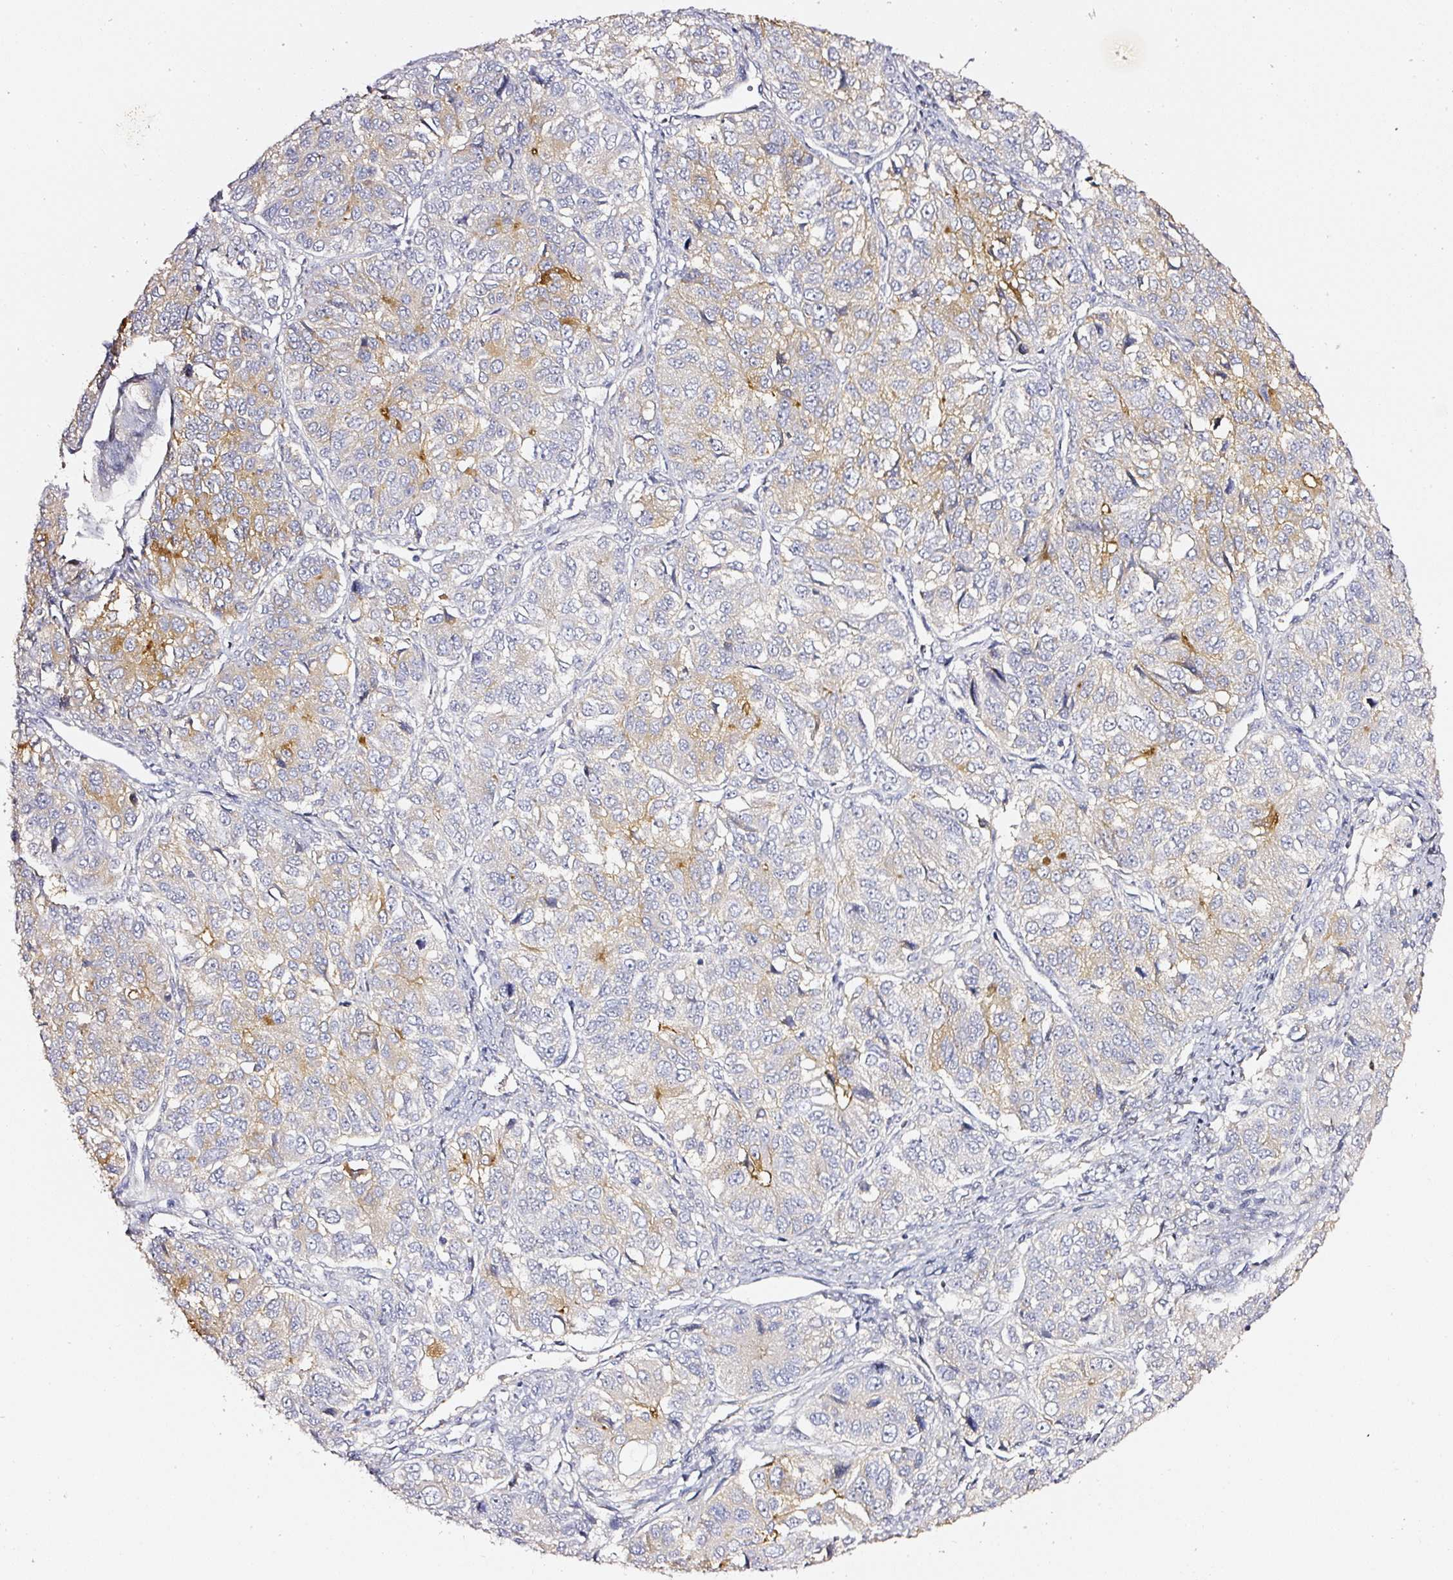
{"staining": {"intensity": "moderate", "quantity": "<25%", "location": "cytoplasmic/membranous"}, "tissue": "ovarian cancer", "cell_type": "Tumor cells", "image_type": "cancer", "snomed": [{"axis": "morphology", "description": "Carcinoma, endometroid"}, {"axis": "topography", "description": "Ovary"}], "caption": "High-magnification brightfield microscopy of ovarian cancer stained with DAB (brown) and counterstained with hematoxylin (blue). tumor cells exhibit moderate cytoplasmic/membranous positivity is appreciated in approximately<25% of cells.", "gene": "TOGARAM1", "patient": {"sex": "female", "age": 51}}